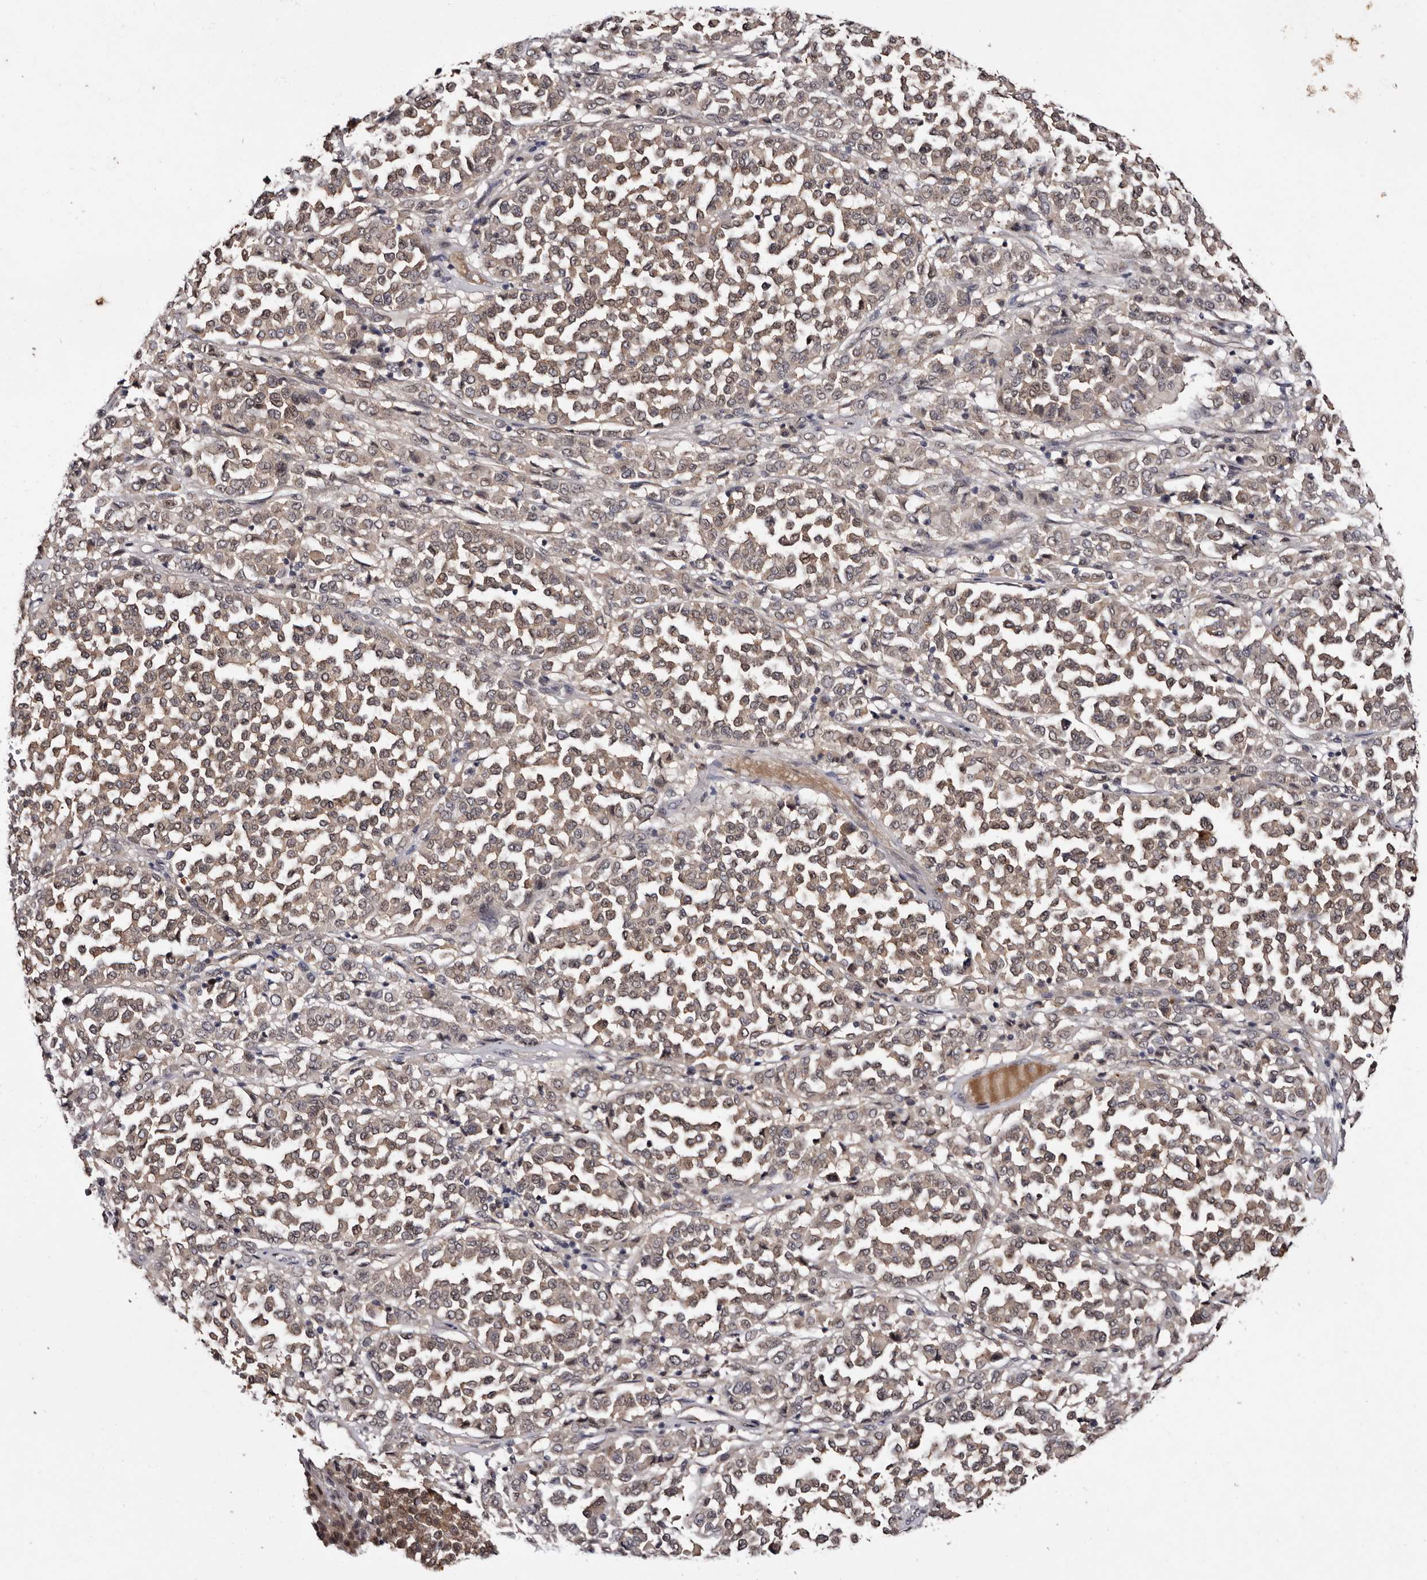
{"staining": {"intensity": "weak", "quantity": ">75%", "location": "cytoplasmic/membranous"}, "tissue": "melanoma", "cell_type": "Tumor cells", "image_type": "cancer", "snomed": [{"axis": "morphology", "description": "Malignant melanoma, Metastatic site"}, {"axis": "topography", "description": "Pancreas"}], "caption": "Melanoma stained for a protein reveals weak cytoplasmic/membranous positivity in tumor cells. The staining is performed using DAB (3,3'-diaminobenzidine) brown chromogen to label protein expression. The nuclei are counter-stained blue using hematoxylin.", "gene": "LANCL2", "patient": {"sex": "female", "age": 30}}